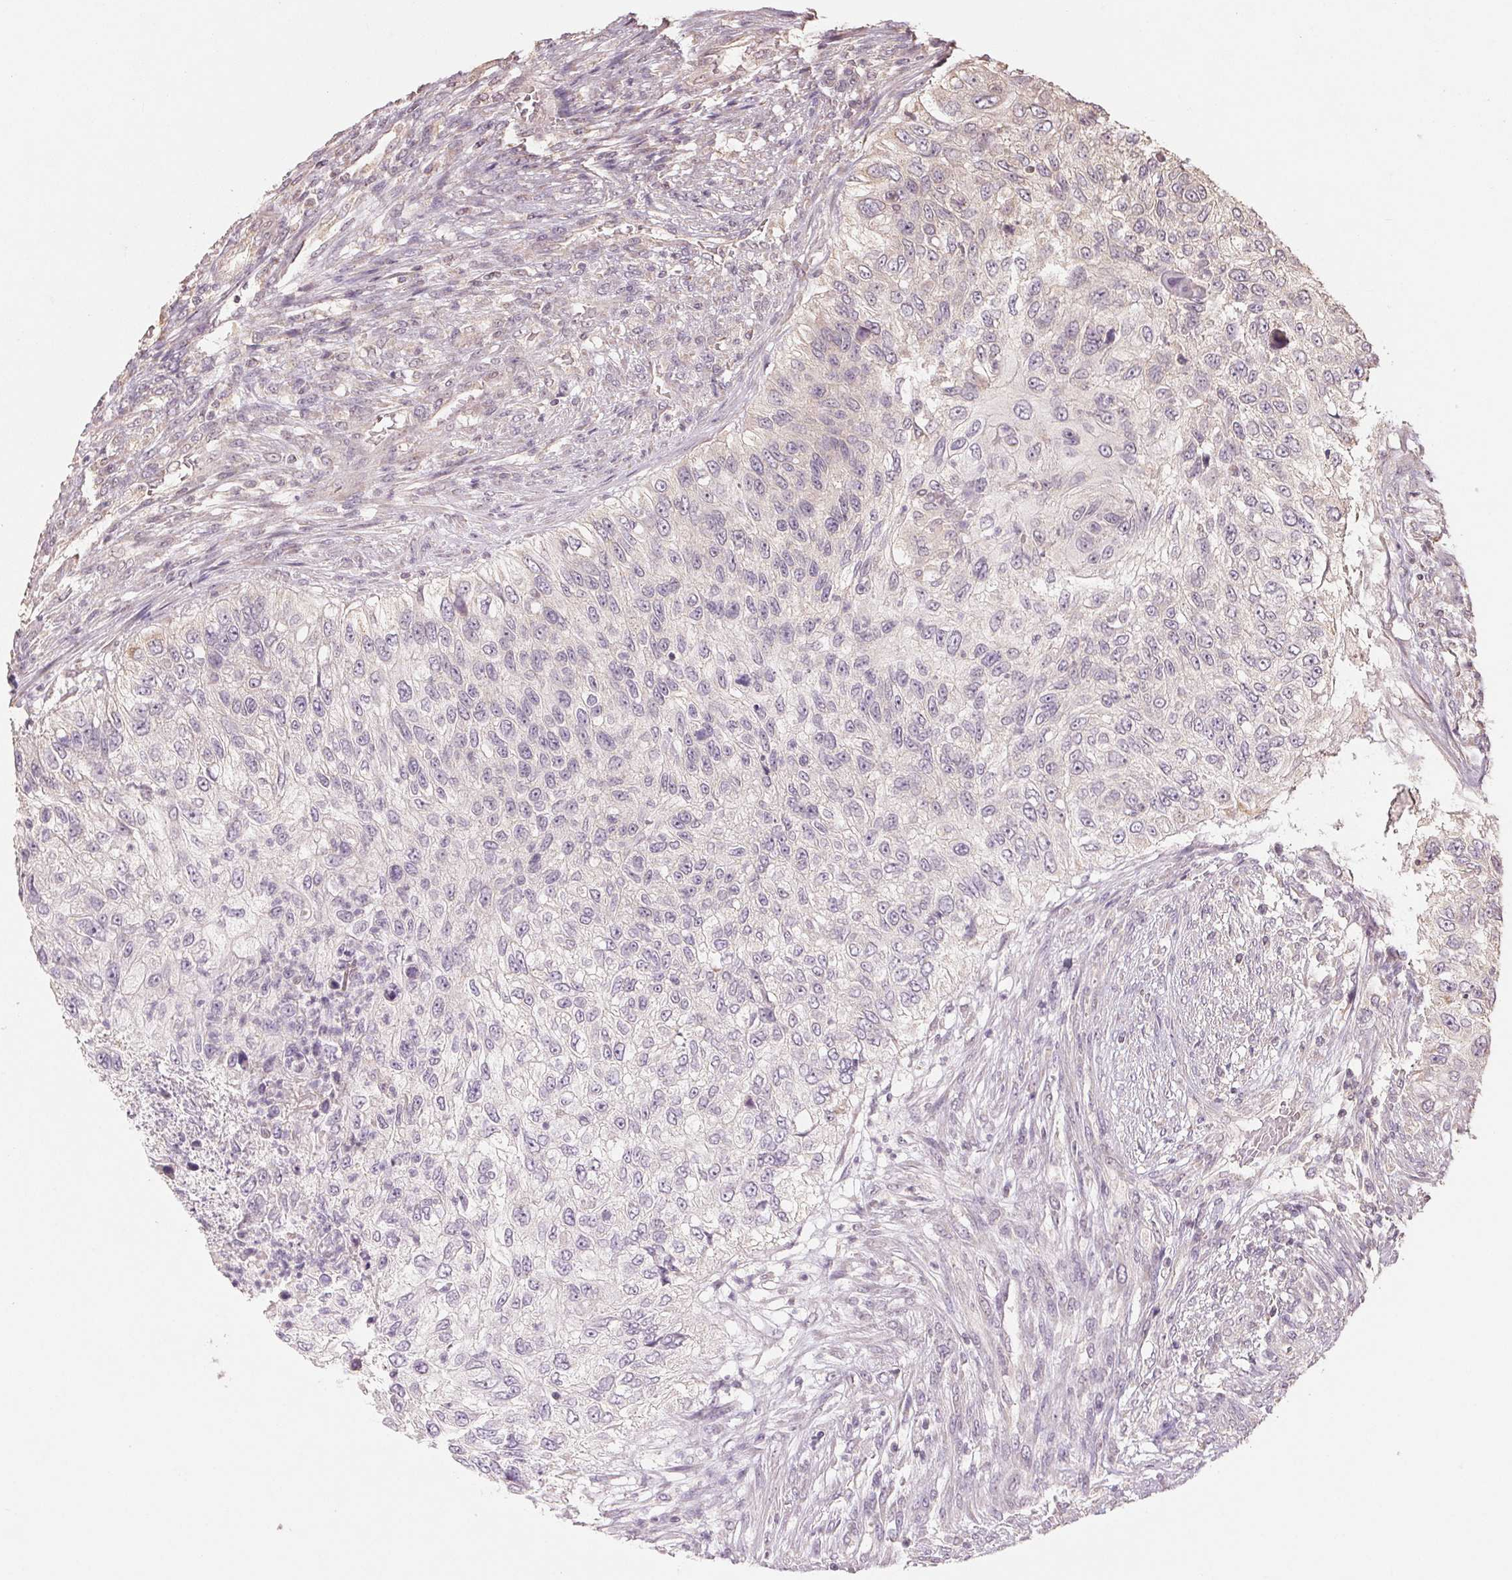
{"staining": {"intensity": "negative", "quantity": "none", "location": "none"}, "tissue": "urothelial cancer", "cell_type": "Tumor cells", "image_type": "cancer", "snomed": [{"axis": "morphology", "description": "Urothelial carcinoma, High grade"}, {"axis": "topography", "description": "Urinary bladder"}], "caption": "DAB (3,3'-diaminobenzidine) immunohistochemical staining of high-grade urothelial carcinoma reveals no significant staining in tumor cells.", "gene": "COX14", "patient": {"sex": "female", "age": 60}}